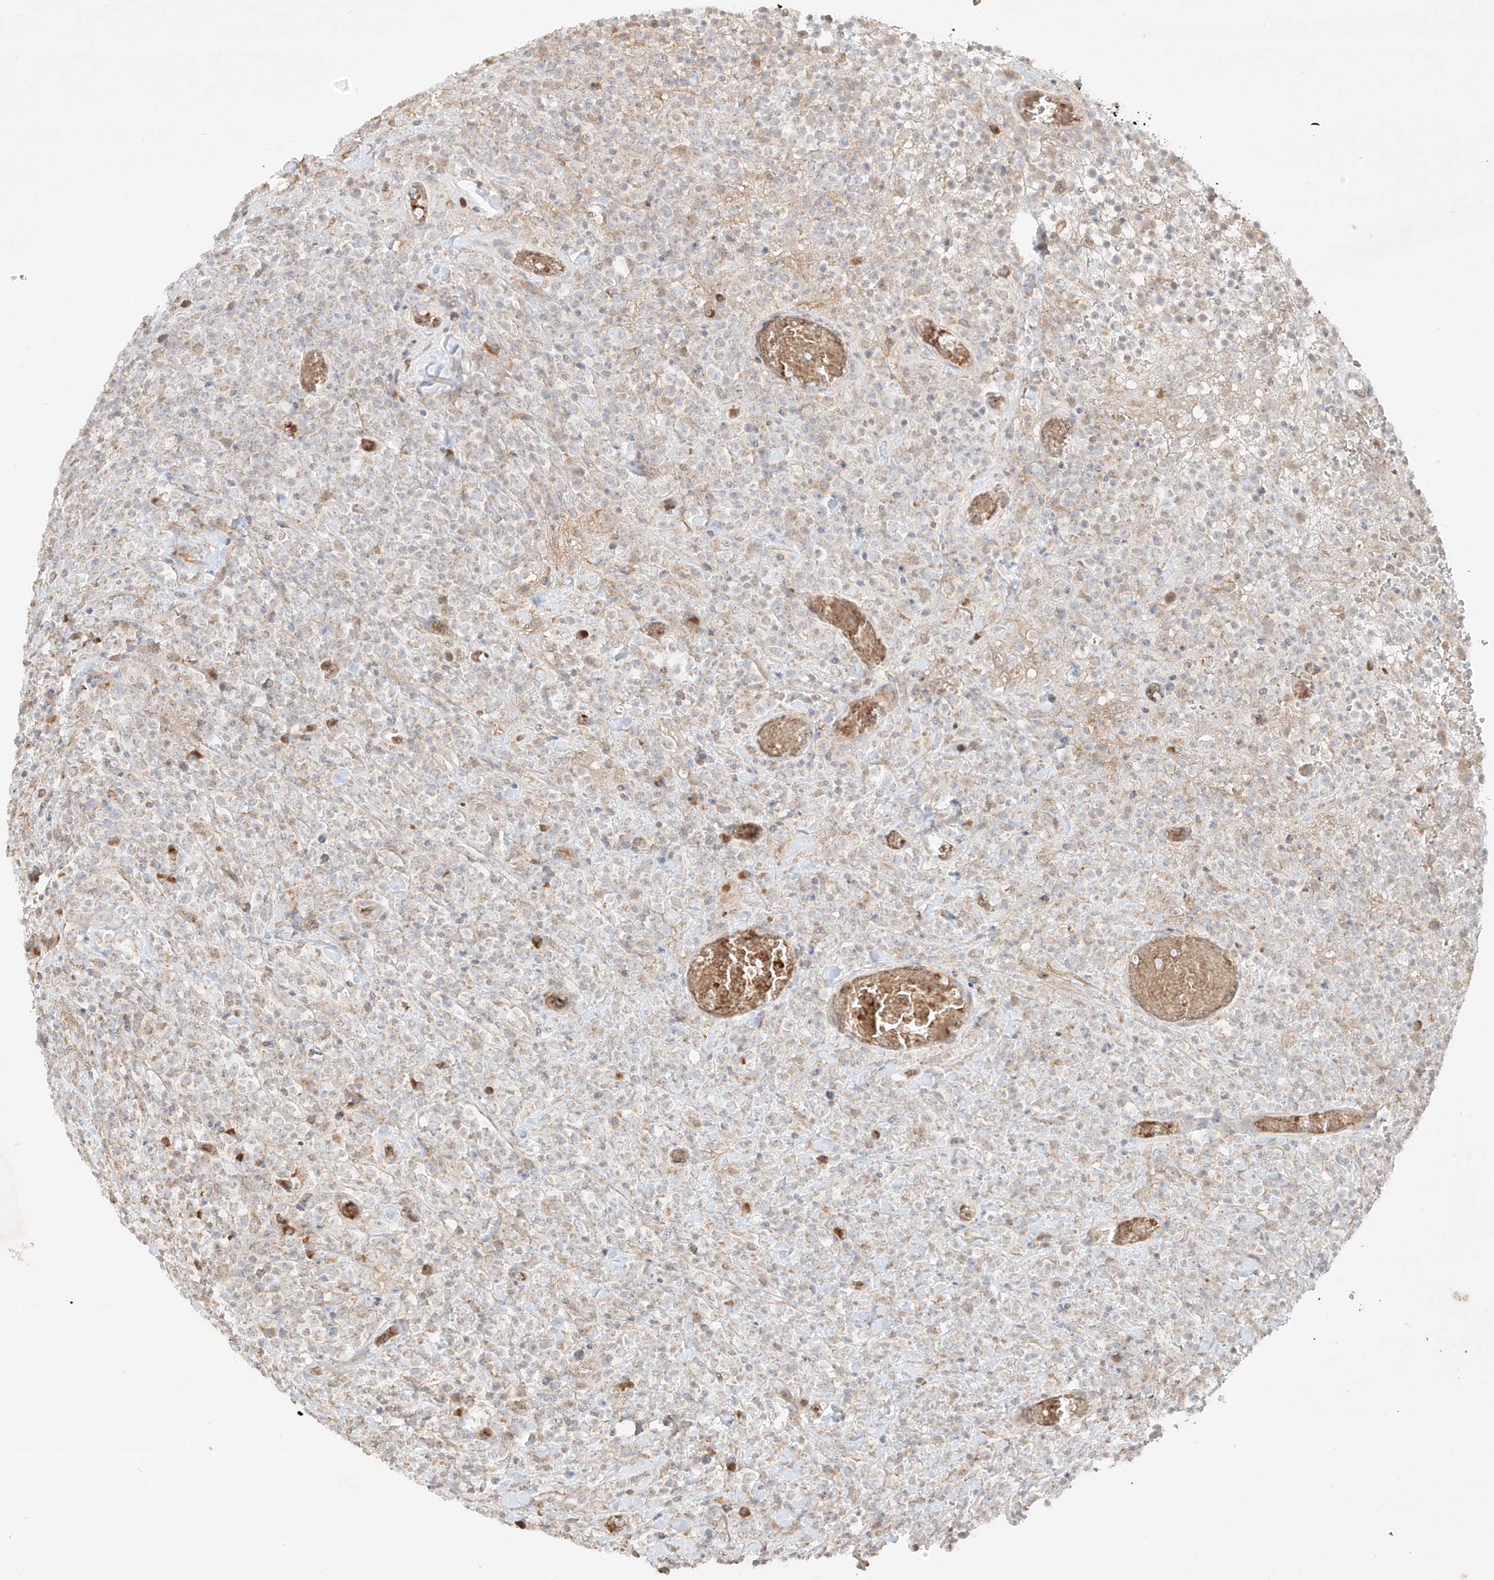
{"staining": {"intensity": "negative", "quantity": "none", "location": "none"}, "tissue": "lymphoma", "cell_type": "Tumor cells", "image_type": "cancer", "snomed": [{"axis": "morphology", "description": "Malignant lymphoma, non-Hodgkin's type, High grade"}, {"axis": "topography", "description": "Colon"}], "caption": "High-grade malignant lymphoma, non-Hodgkin's type was stained to show a protein in brown. There is no significant expression in tumor cells.", "gene": "KPNA7", "patient": {"sex": "female", "age": 53}}